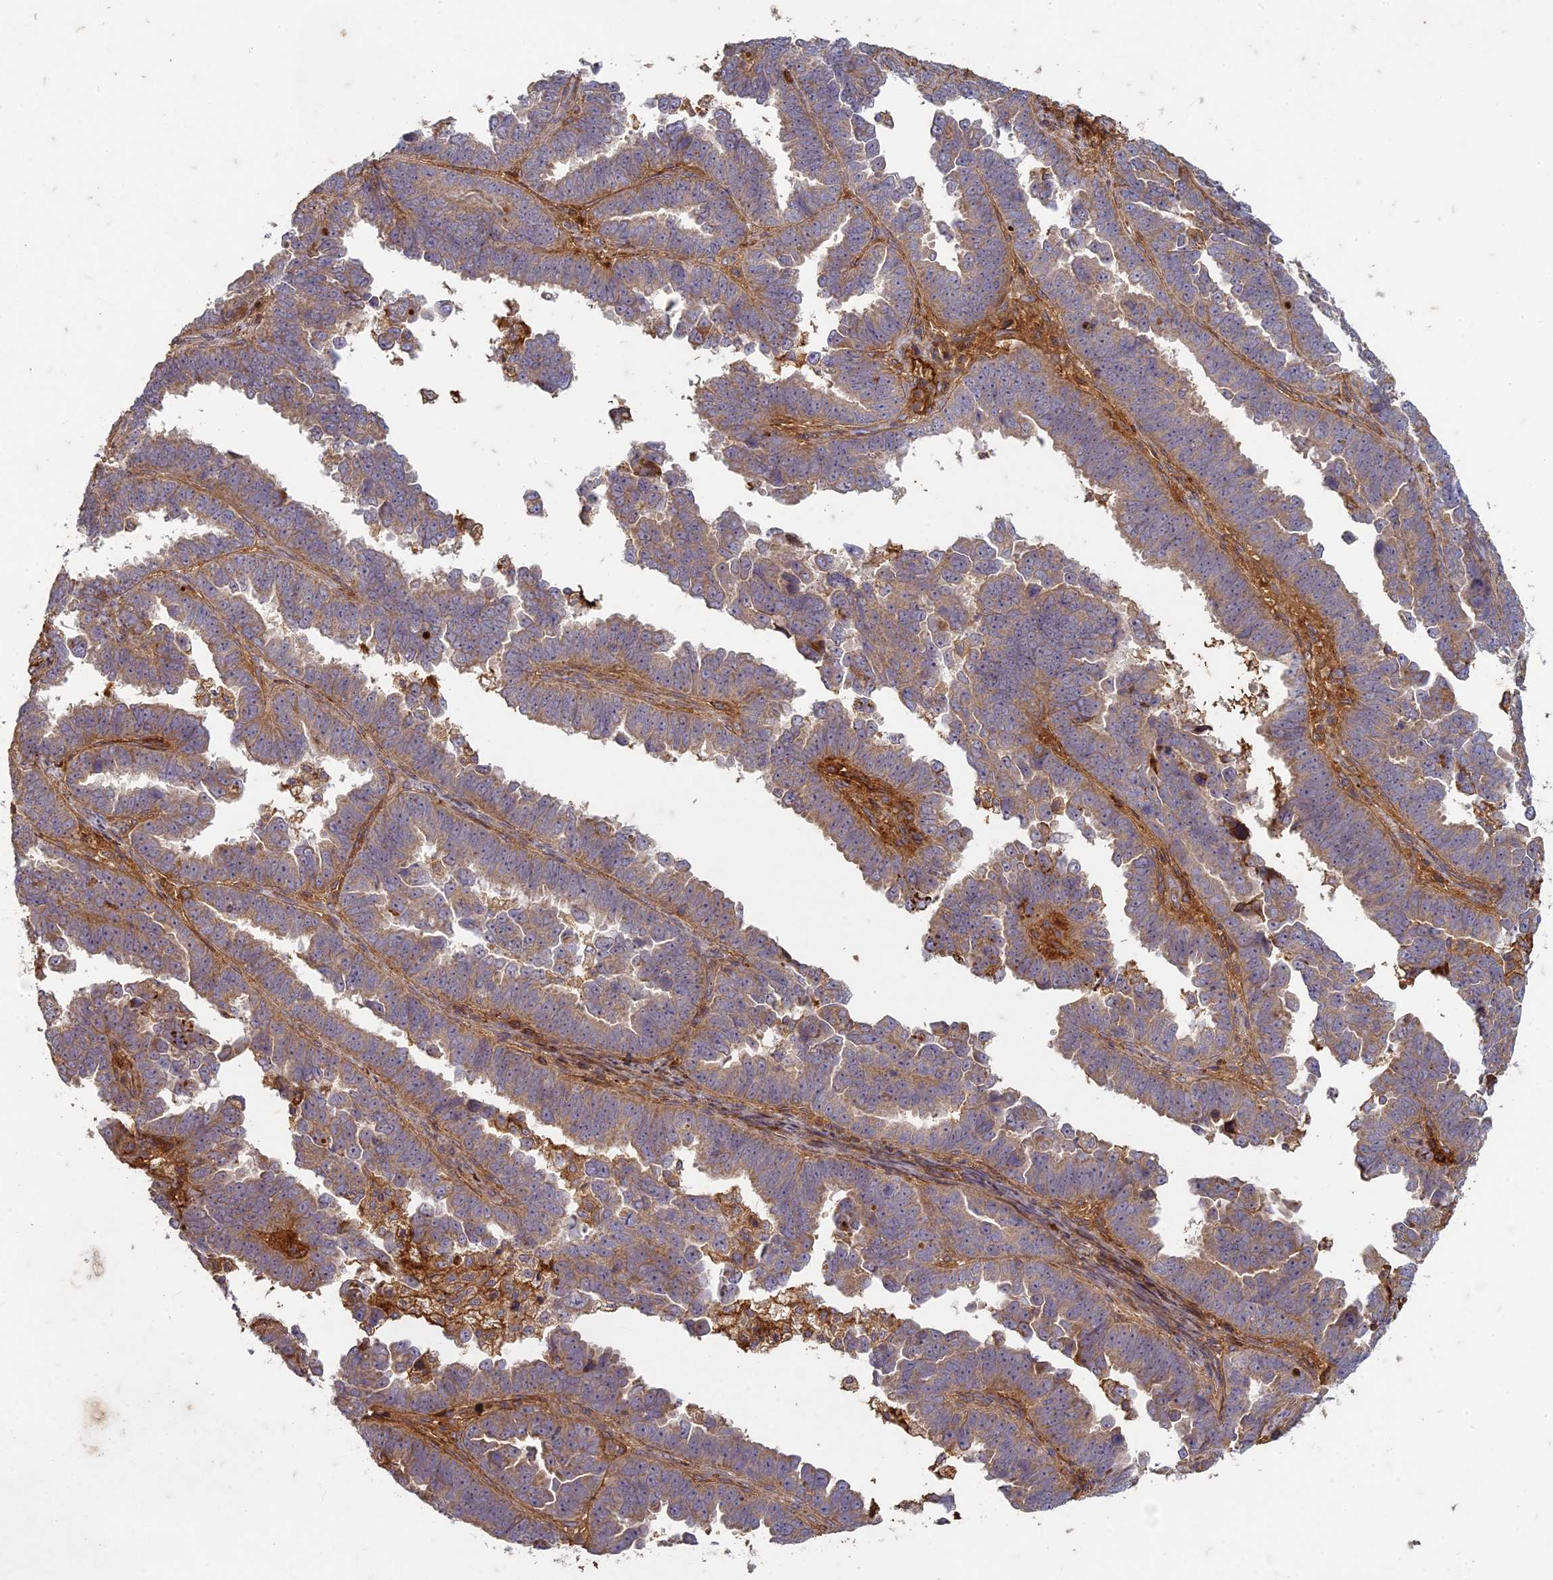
{"staining": {"intensity": "moderate", "quantity": ">75%", "location": "cytoplasmic/membranous"}, "tissue": "endometrial cancer", "cell_type": "Tumor cells", "image_type": "cancer", "snomed": [{"axis": "morphology", "description": "Adenocarcinoma, NOS"}, {"axis": "topography", "description": "Endometrium"}], "caption": "Immunohistochemical staining of endometrial cancer (adenocarcinoma) reveals moderate cytoplasmic/membranous protein expression in about >75% of tumor cells.", "gene": "TCF25", "patient": {"sex": "female", "age": 75}}